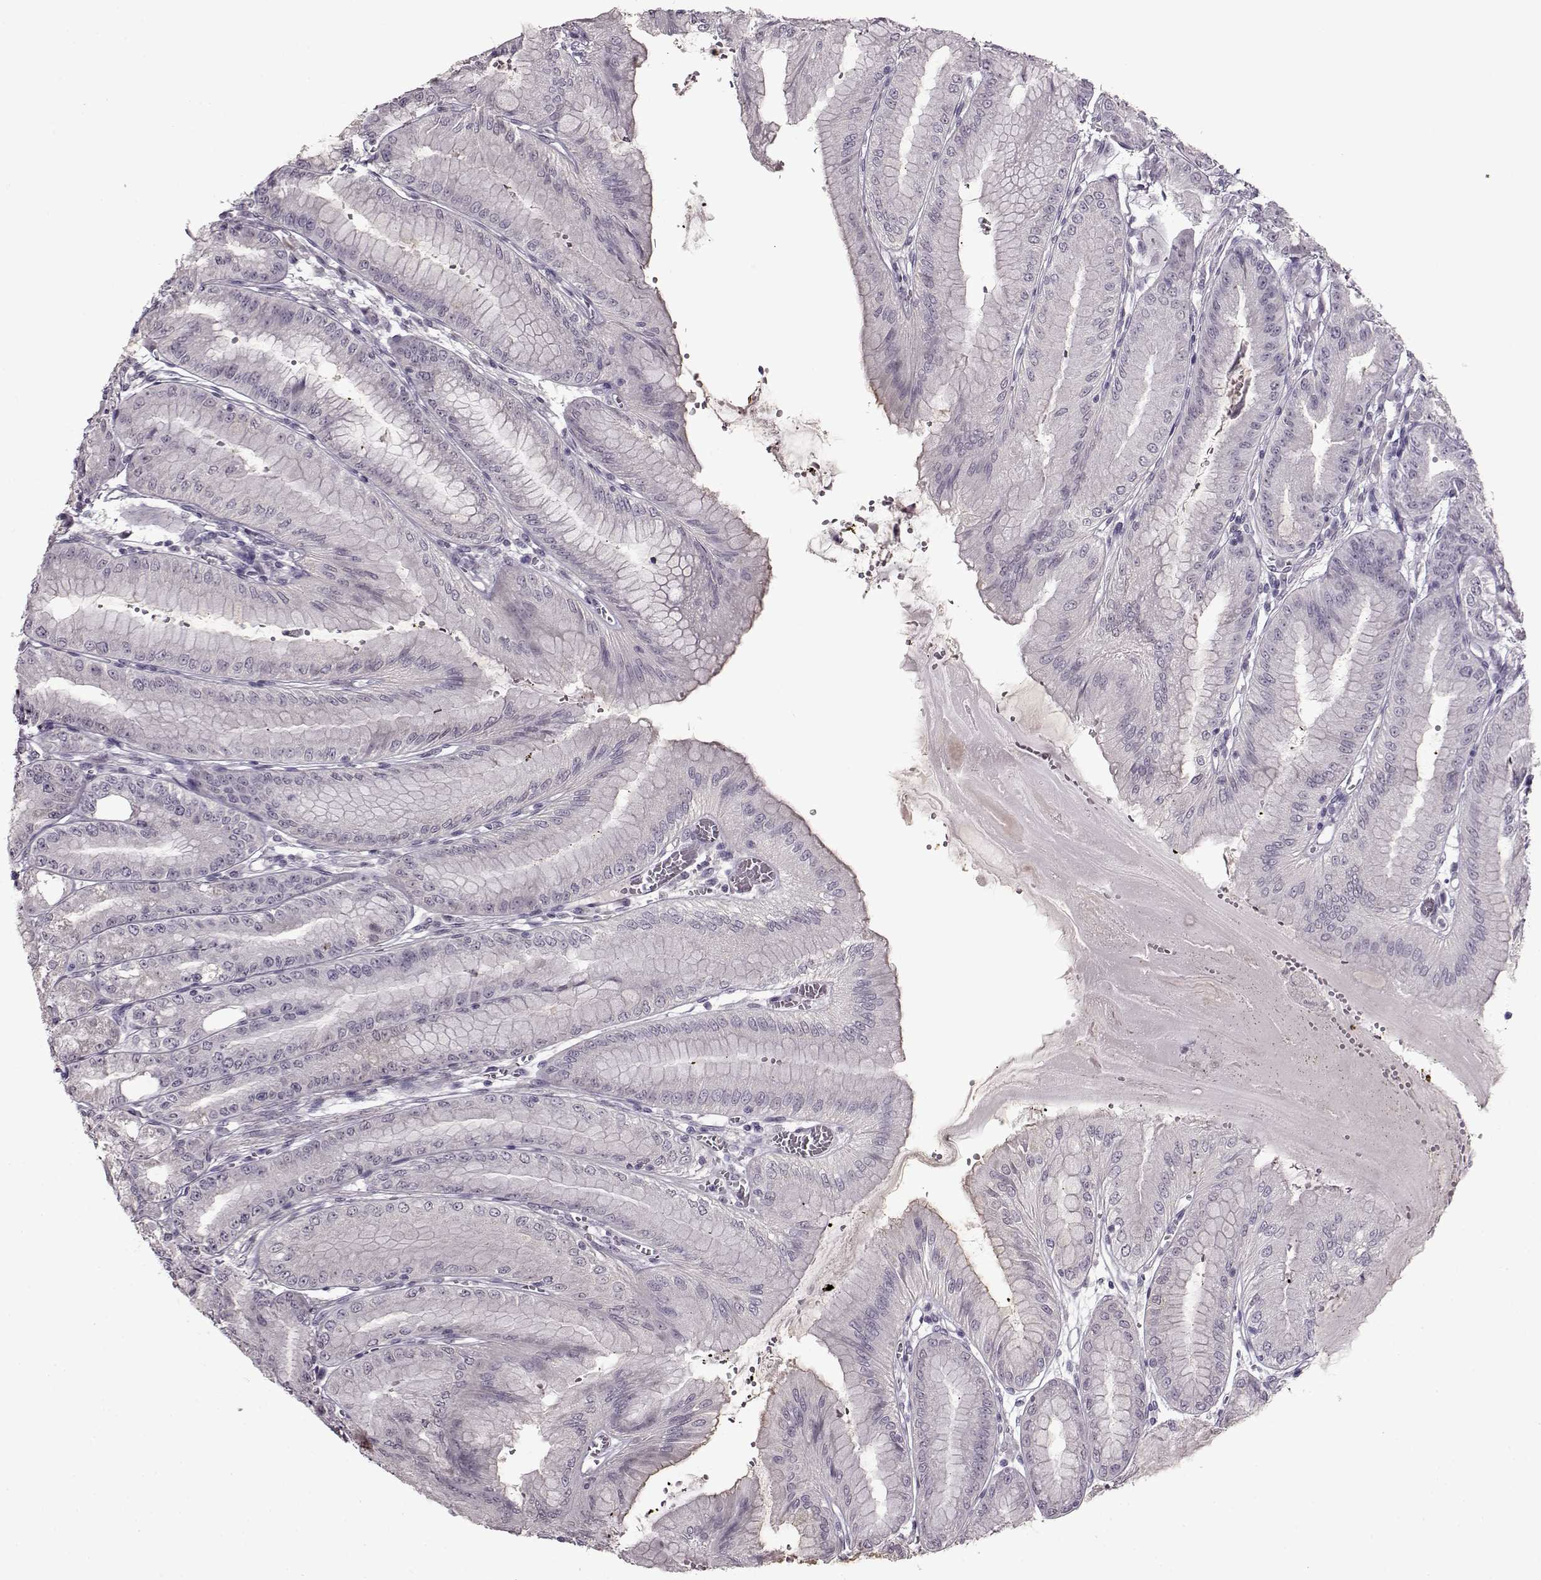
{"staining": {"intensity": "negative", "quantity": "none", "location": "none"}, "tissue": "stomach", "cell_type": "Glandular cells", "image_type": "normal", "snomed": [{"axis": "morphology", "description": "Normal tissue, NOS"}, {"axis": "topography", "description": "Stomach, lower"}], "caption": "There is no significant expression in glandular cells of stomach. (DAB (3,3'-diaminobenzidine) IHC, high magnification).", "gene": "FSHB", "patient": {"sex": "male", "age": 71}}